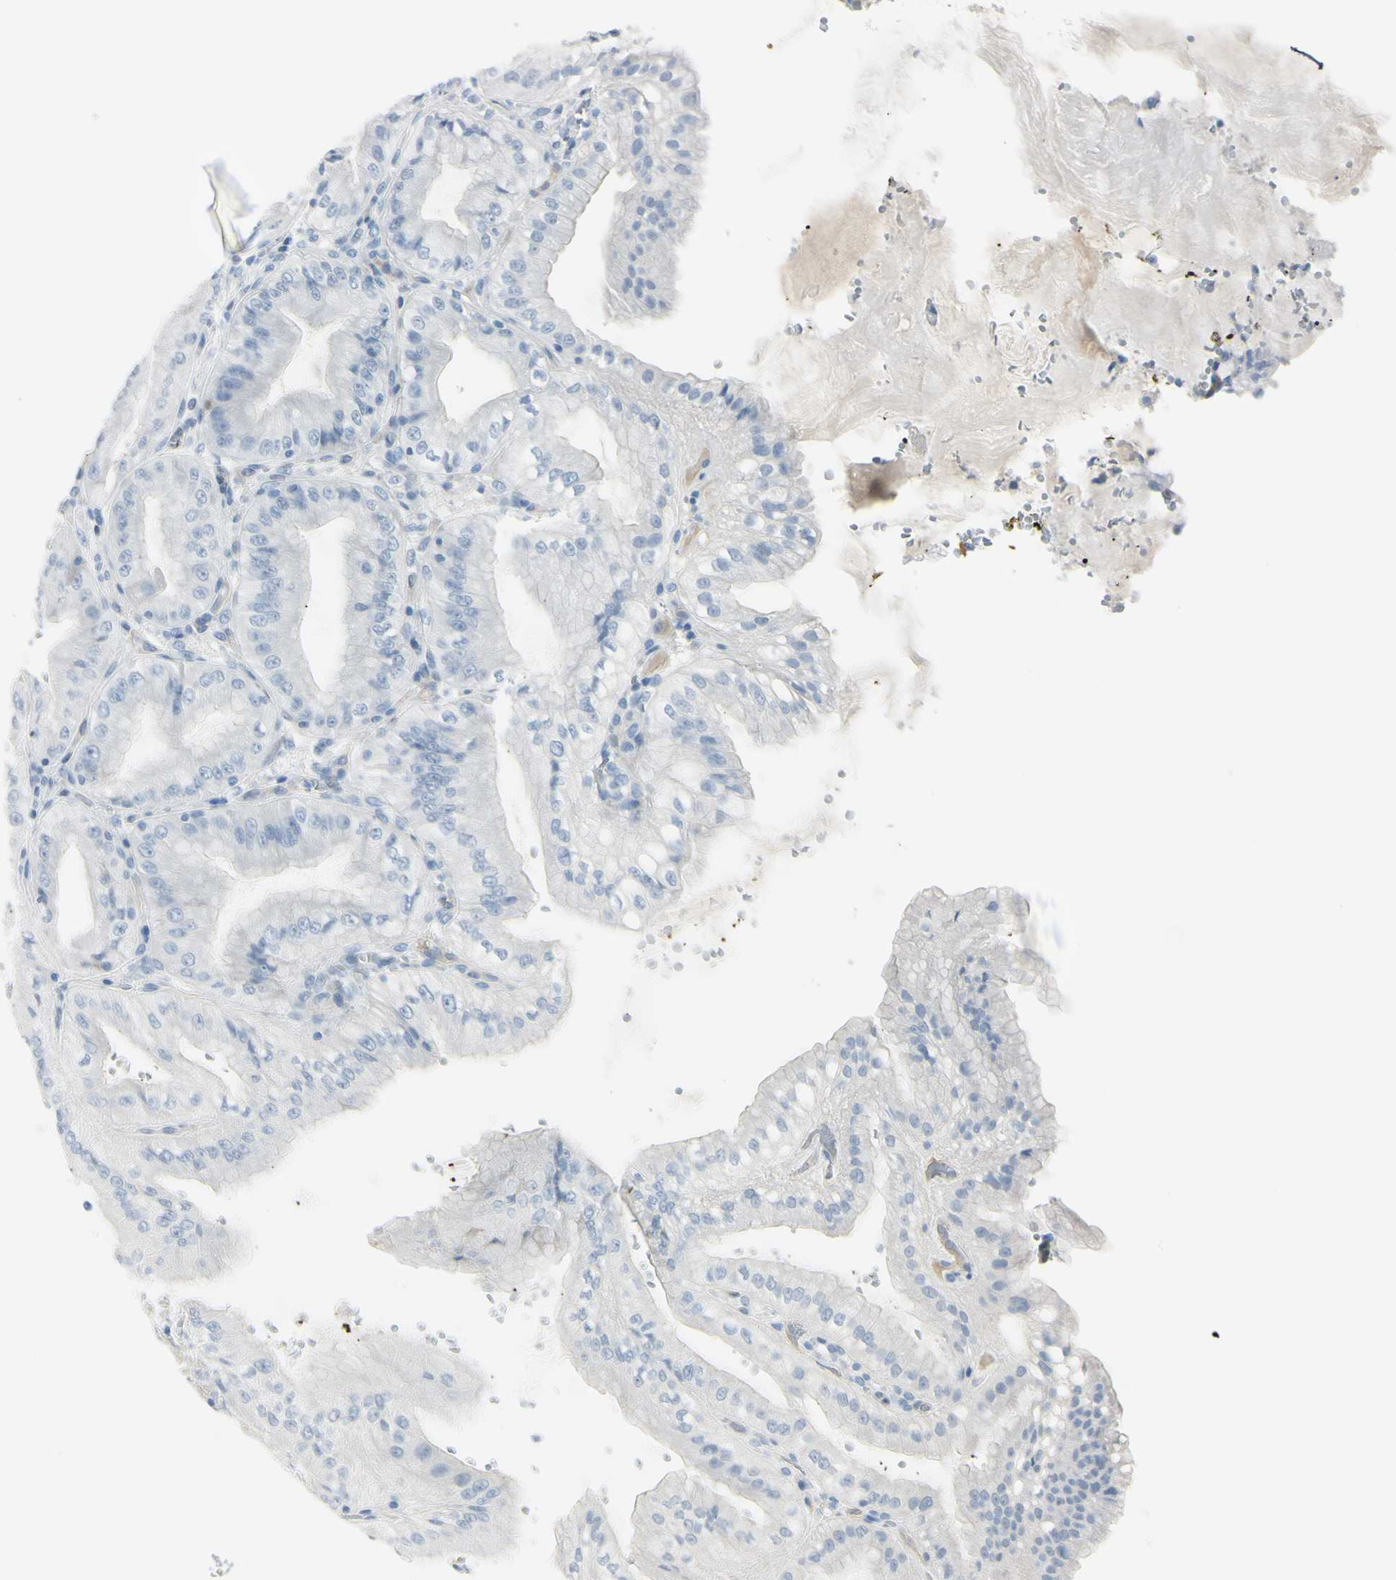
{"staining": {"intensity": "weak", "quantity": "<25%", "location": "cytoplasmic/membranous,nuclear"}, "tissue": "stomach", "cell_type": "Glandular cells", "image_type": "normal", "snomed": [{"axis": "morphology", "description": "Normal tissue, NOS"}, {"axis": "topography", "description": "Stomach, lower"}], "caption": "Immunohistochemistry histopathology image of benign stomach: stomach stained with DAB exhibits no significant protein positivity in glandular cells. Brightfield microscopy of immunohistochemistry (IHC) stained with DAB (3,3'-diaminobenzidine) (brown) and hematoxylin (blue), captured at high magnification.", "gene": "ASB9", "patient": {"sex": "male", "age": 71}}